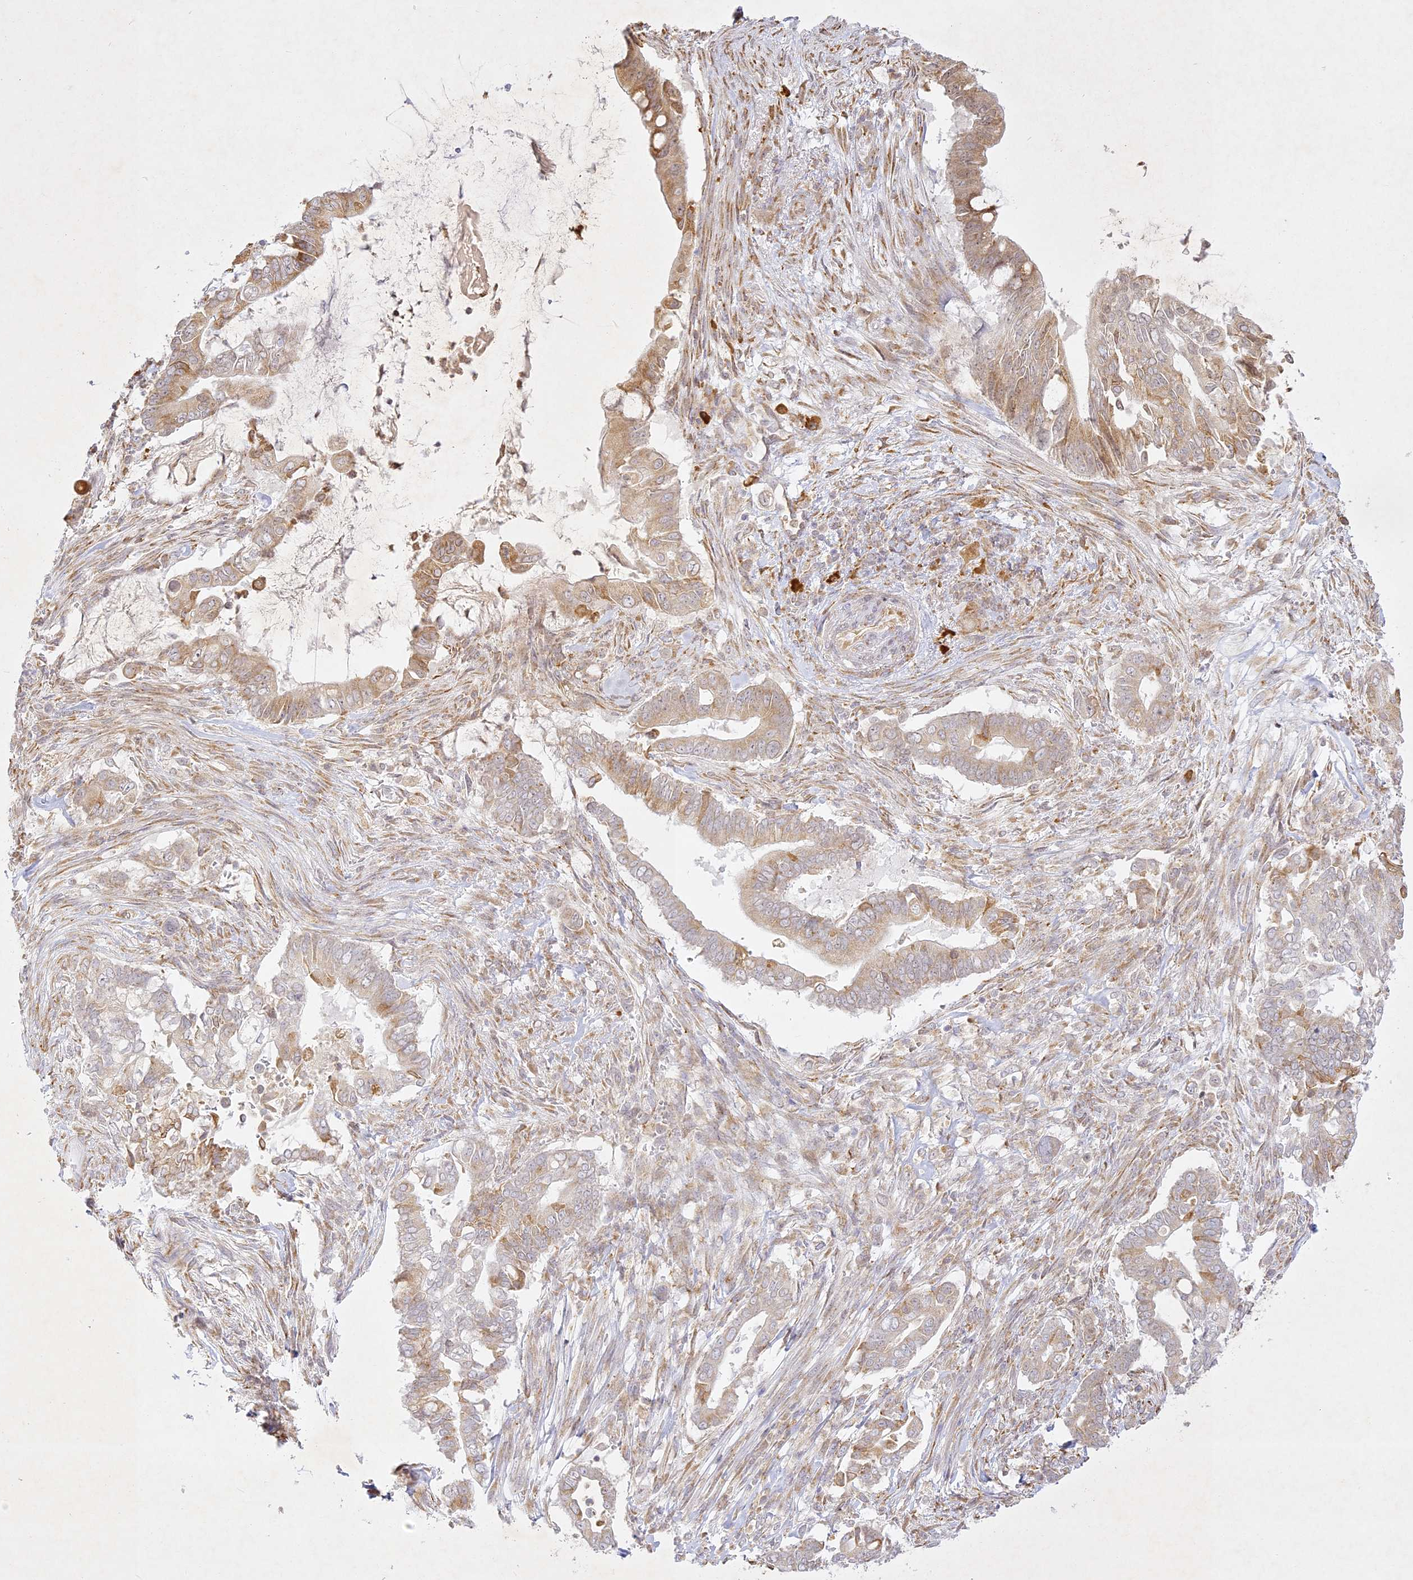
{"staining": {"intensity": "moderate", "quantity": "25%-75%", "location": "cytoplasmic/membranous"}, "tissue": "pancreatic cancer", "cell_type": "Tumor cells", "image_type": "cancer", "snomed": [{"axis": "morphology", "description": "Adenocarcinoma, NOS"}, {"axis": "topography", "description": "Pancreas"}], "caption": "High-magnification brightfield microscopy of pancreatic adenocarcinoma stained with DAB (brown) and counterstained with hematoxylin (blue). tumor cells exhibit moderate cytoplasmic/membranous positivity is seen in about25%-75% of cells. (IHC, brightfield microscopy, high magnification).", "gene": "SLC30A5", "patient": {"sex": "male", "age": 68}}